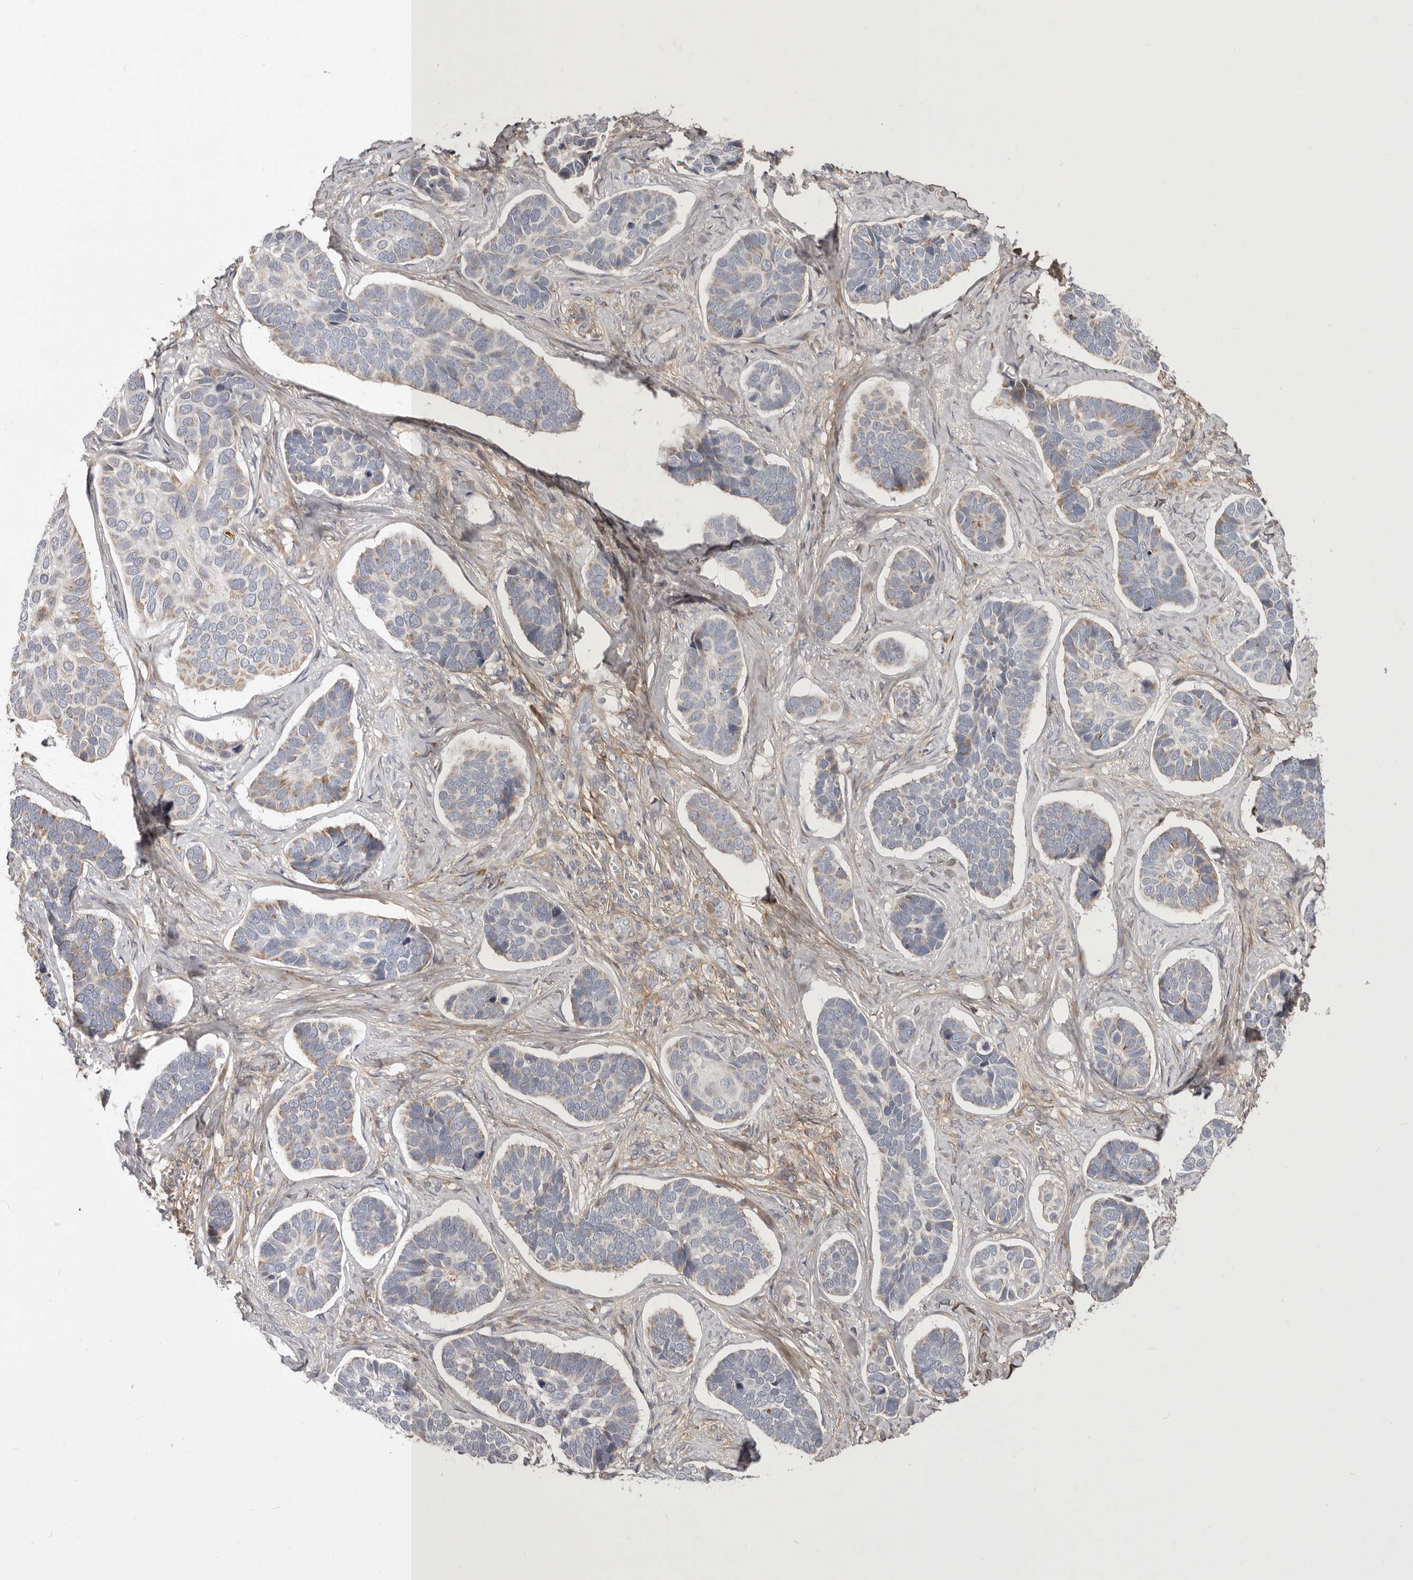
{"staining": {"intensity": "negative", "quantity": "none", "location": "none"}, "tissue": "skin cancer", "cell_type": "Tumor cells", "image_type": "cancer", "snomed": [{"axis": "morphology", "description": "Basal cell carcinoma"}, {"axis": "topography", "description": "Skin"}], "caption": "DAB (3,3'-diaminobenzidine) immunohistochemical staining of basal cell carcinoma (skin) shows no significant staining in tumor cells. The staining was performed using DAB to visualize the protein expression in brown, while the nuclei were stained in blue with hematoxylin (Magnification: 20x).", "gene": "MRPS10", "patient": {"sex": "male", "age": 62}}